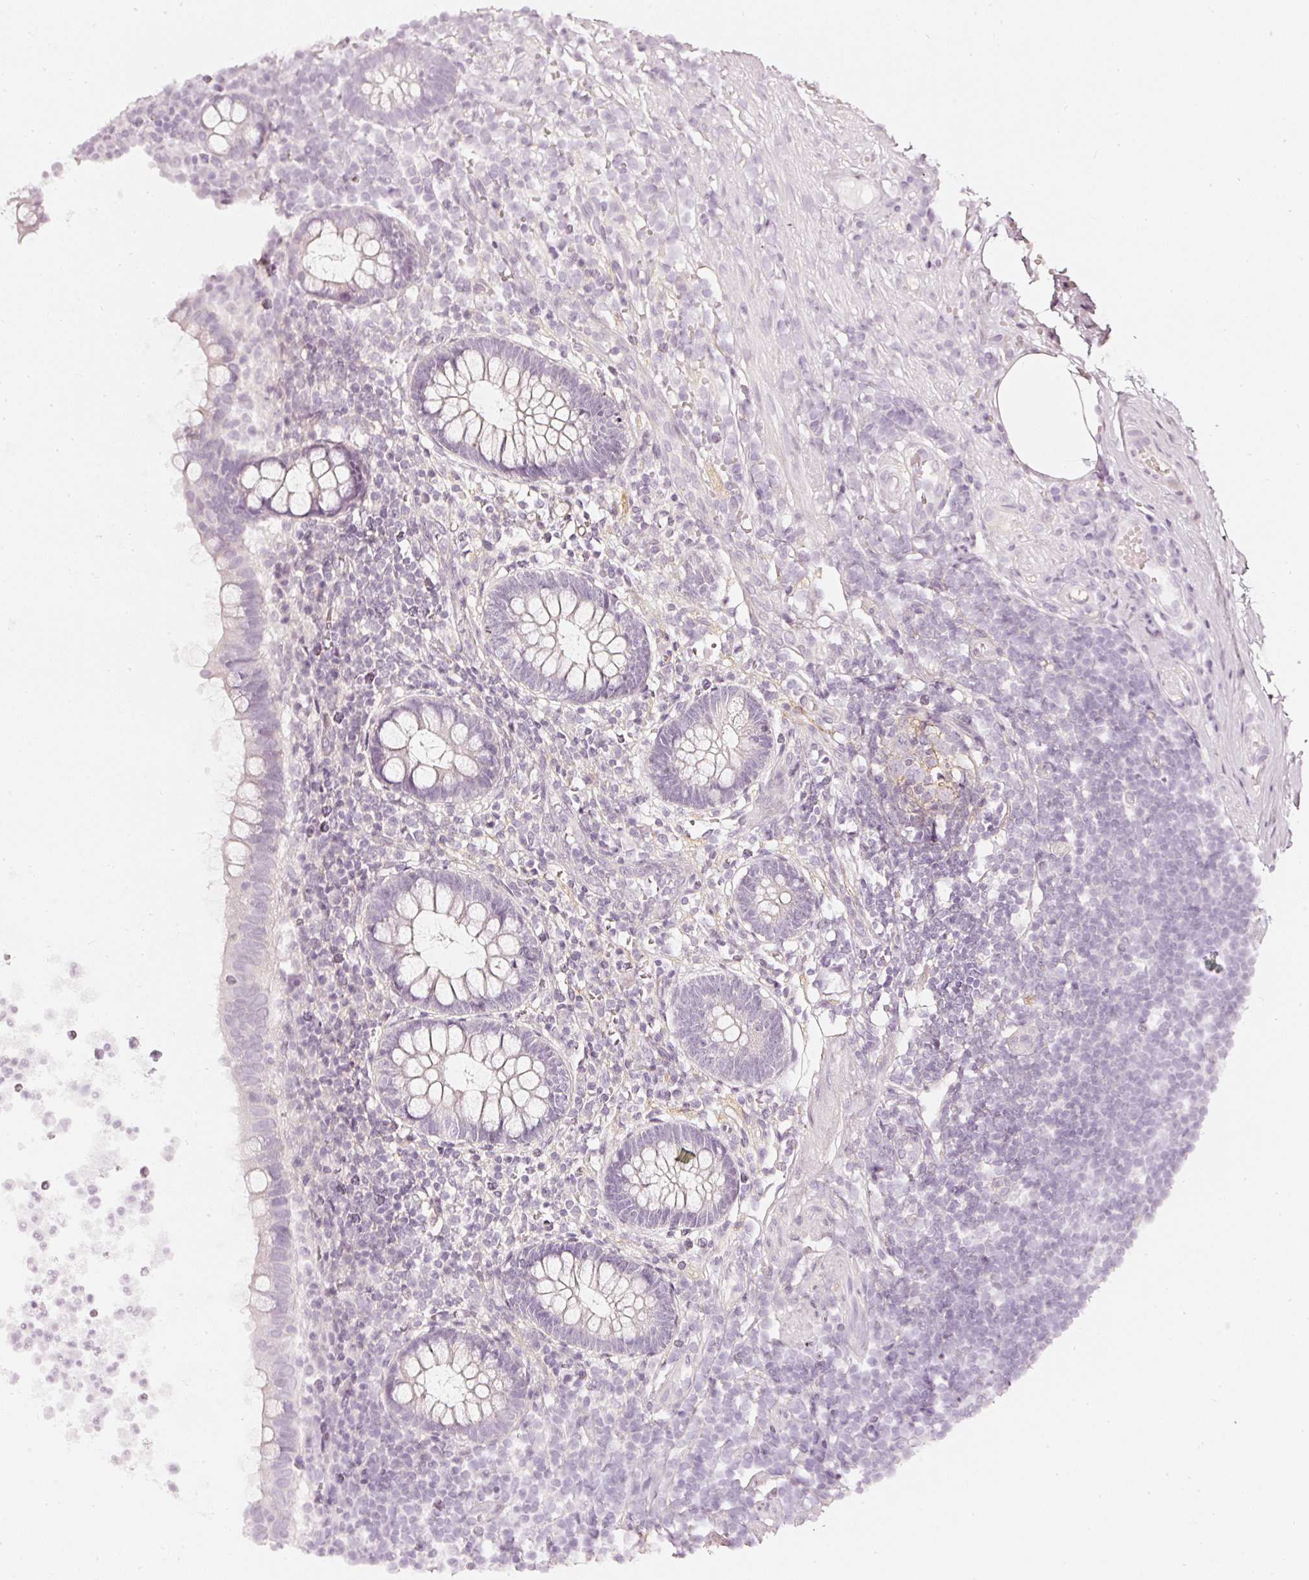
{"staining": {"intensity": "negative", "quantity": "none", "location": "none"}, "tissue": "appendix", "cell_type": "Glandular cells", "image_type": "normal", "snomed": [{"axis": "morphology", "description": "Normal tissue, NOS"}, {"axis": "topography", "description": "Appendix"}], "caption": "Immunohistochemistry (IHC) of benign human appendix reveals no positivity in glandular cells.", "gene": "CNP", "patient": {"sex": "female", "age": 56}}